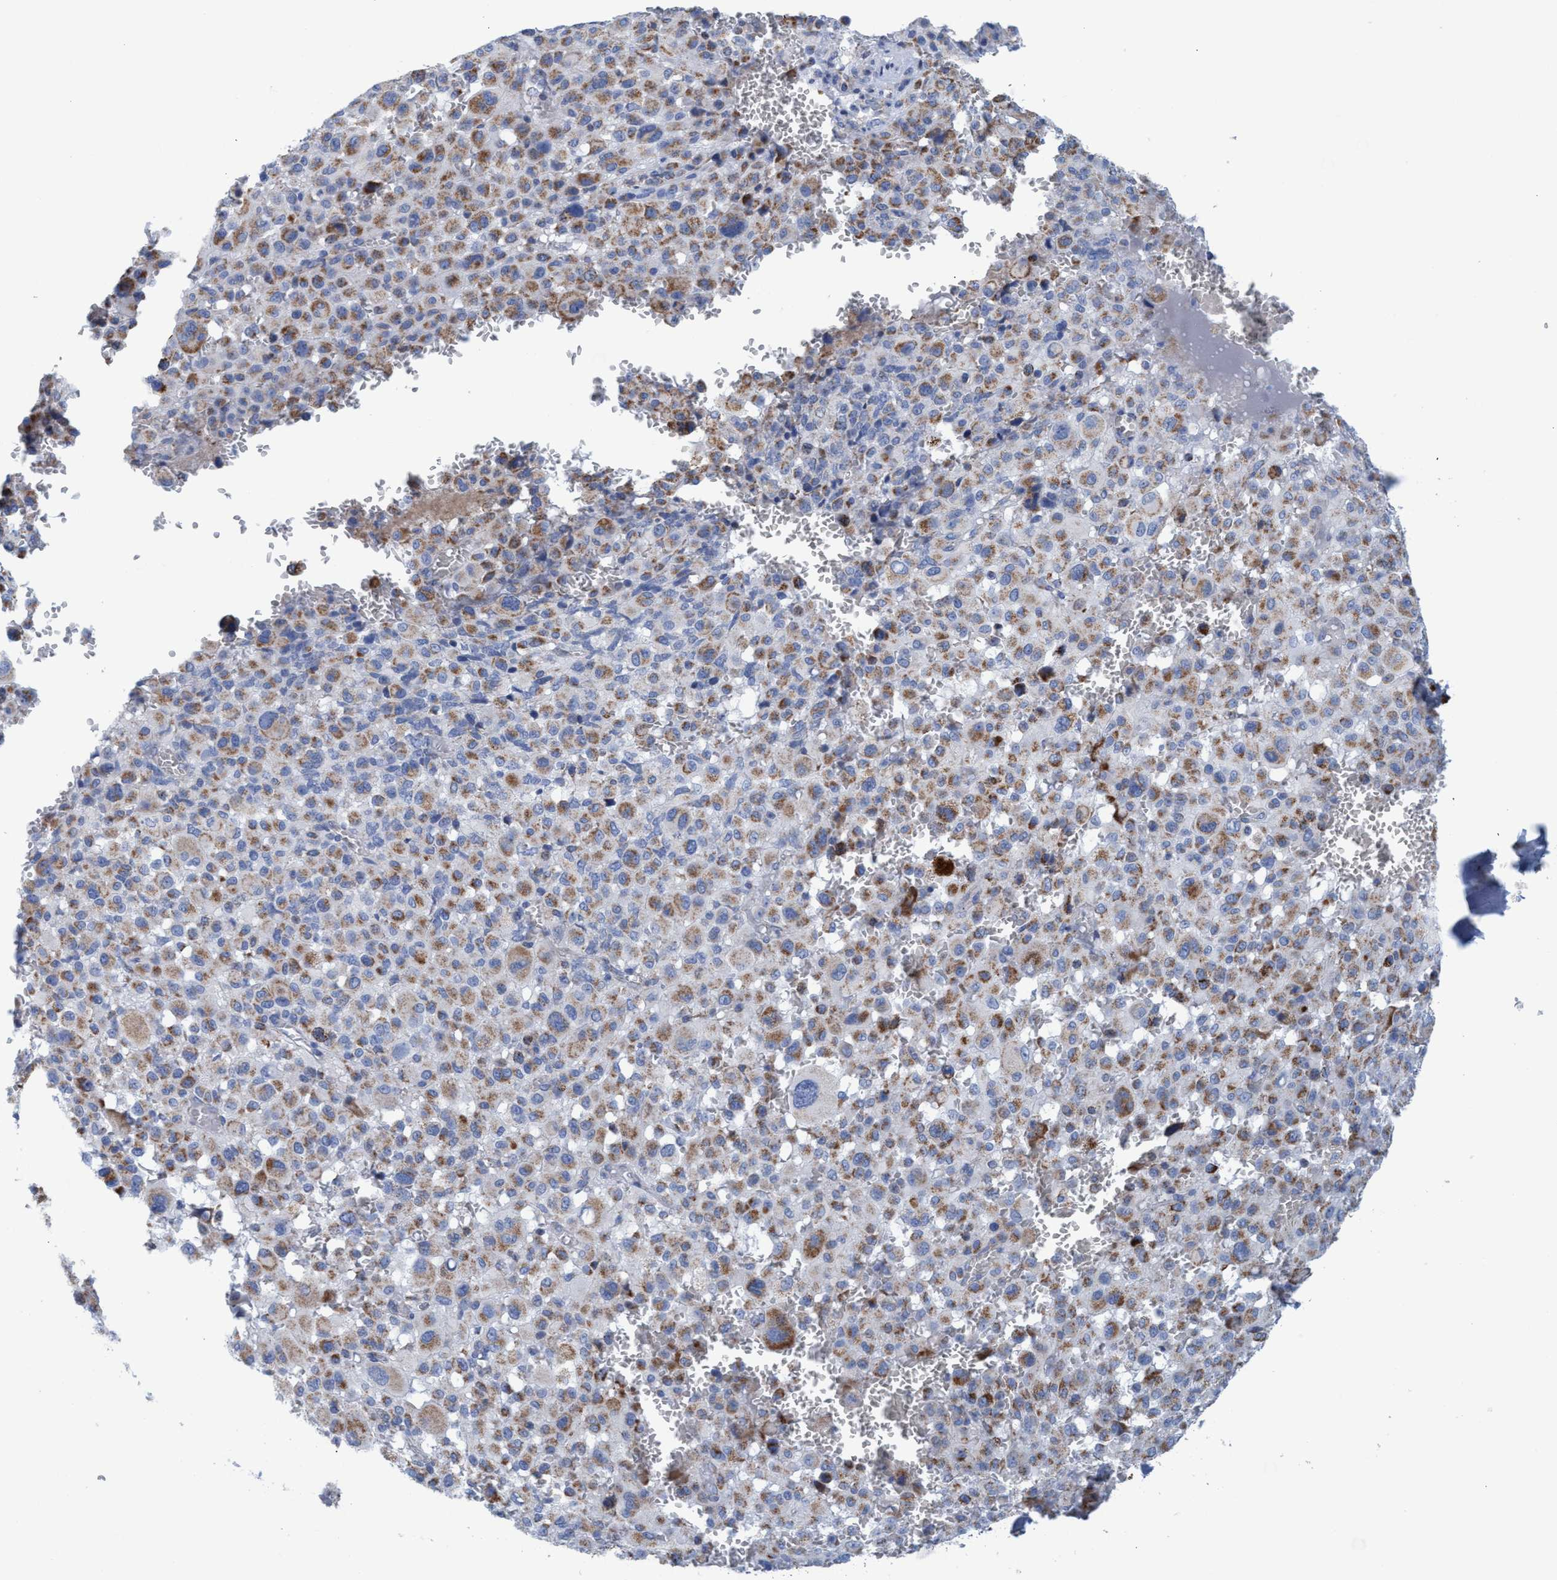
{"staining": {"intensity": "moderate", "quantity": ">75%", "location": "cytoplasmic/membranous"}, "tissue": "melanoma", "cell_type": "Tumor cells", "image_type": "cancer", "snomed": [{"axis": "morphology", "description": "Malignant melanoma, Metastatic site"}, {"axis": "topography", "description": "Skin"}], "caption": "Protein positivity by immunohistochemistry (IHC) exhibits moderate cytoplasmic/membranous positivity in about >75% of tumor cells in melanoma. The staining was performed using DAB (3,3'-diaminobenzidine) to visualize the protein expression in brown, while the nuclei were stained in blue with hematoxylin (Magnification: 20x).", "gene": "GGA3", "patient": {"sex": "female", "age": 74}}